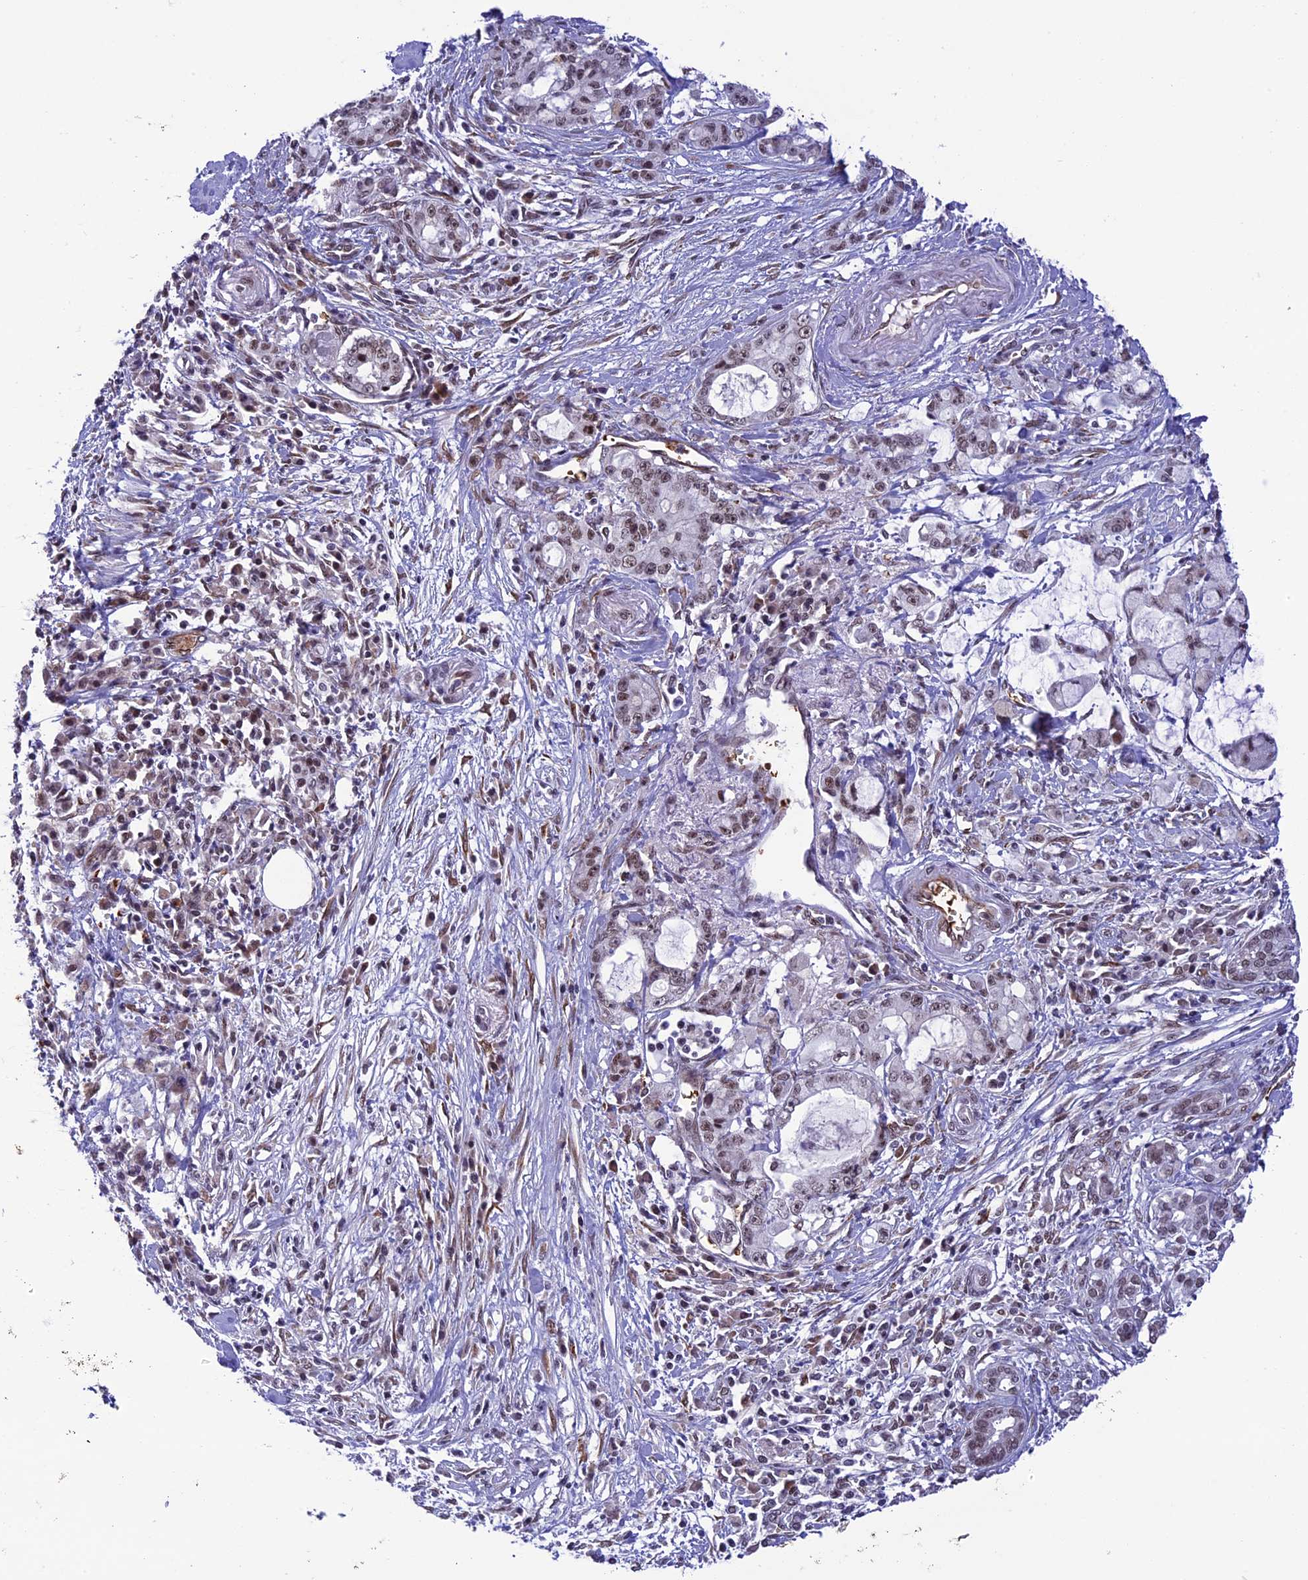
{"staining": {"intensity": "weak", "quantity": ">75%", "location": "nuclear"}, "tissue": "pancreatic cancer", "cell_type": "Tumor cells", "image_type": "cancer", "snomed": [{"axis": "morphology", "description": "Adenocarcinoma, NOS"}, {"axis": "topography", "description": "Pancreas"}], "caption": "Weak nuclear protein expression is identified in about >75% of tumor cells in adenocarcinoma (pancreatic). (Brightfield microscopy of DAB IHC at high magnification).", "gene": "MPHOSPH8", "patient": {"sex": "female", "age": 73}}